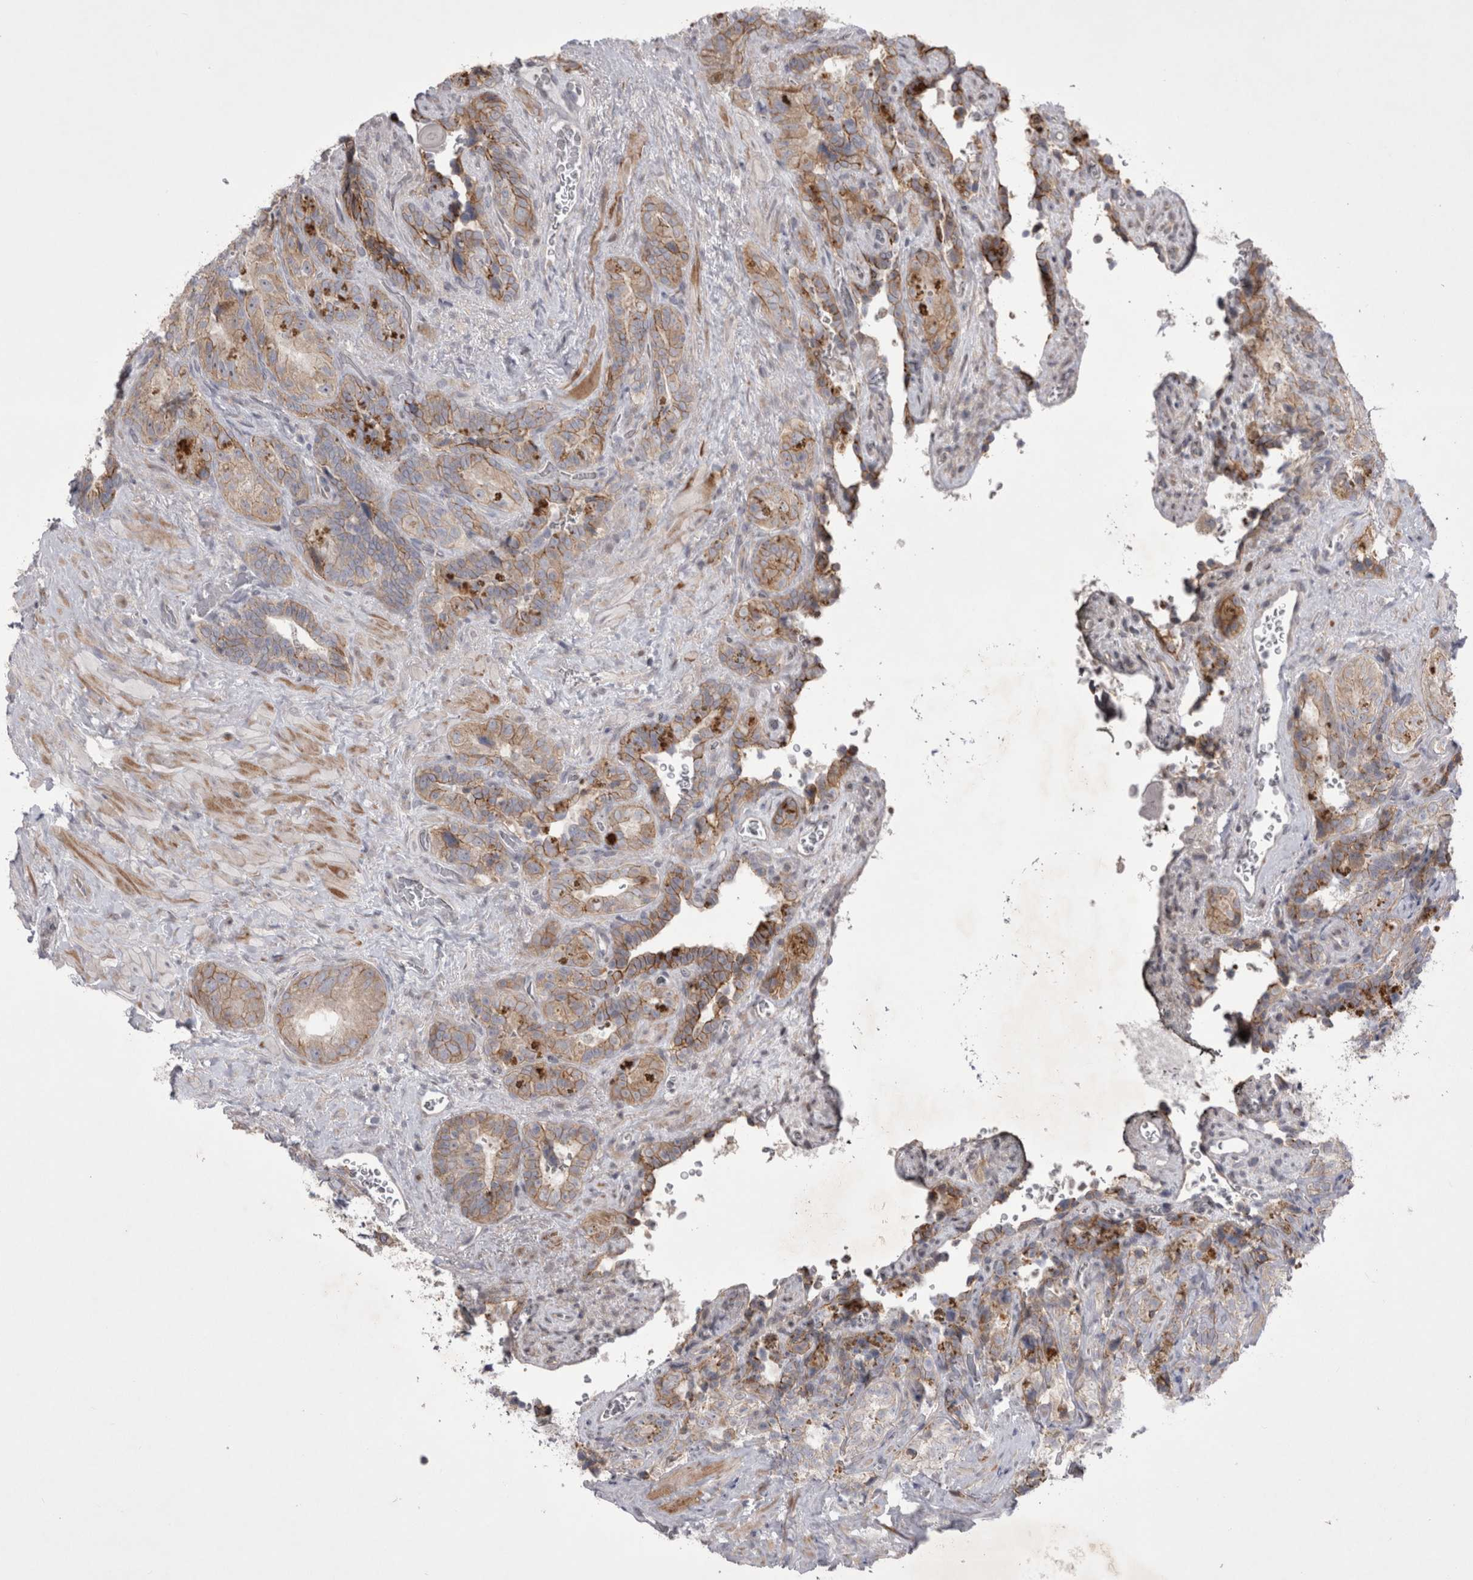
{"staining": {"intensity": "weak", "quantity": "25%-75%", "location": "cytoplasmic/membranous"}, "tissue": "seminal vesicle", "cell_type": "Glandular cells", "image_type": "normal", "snomed": [{"axis": "morphology", "description": "Normal tissue, NOS"}, {"axis": "topography", "description": "Prostate"}, {"axis": "topography", "description": "Seminal veicle"}], "caption": "A low amount of weak cytoplasmic/membranous positivity is seen in about 25%-75% of glandular cells in unremarkable seminal vesicle.", "gene": "NENF", "patient": {"sex": "male", "age": 67}}